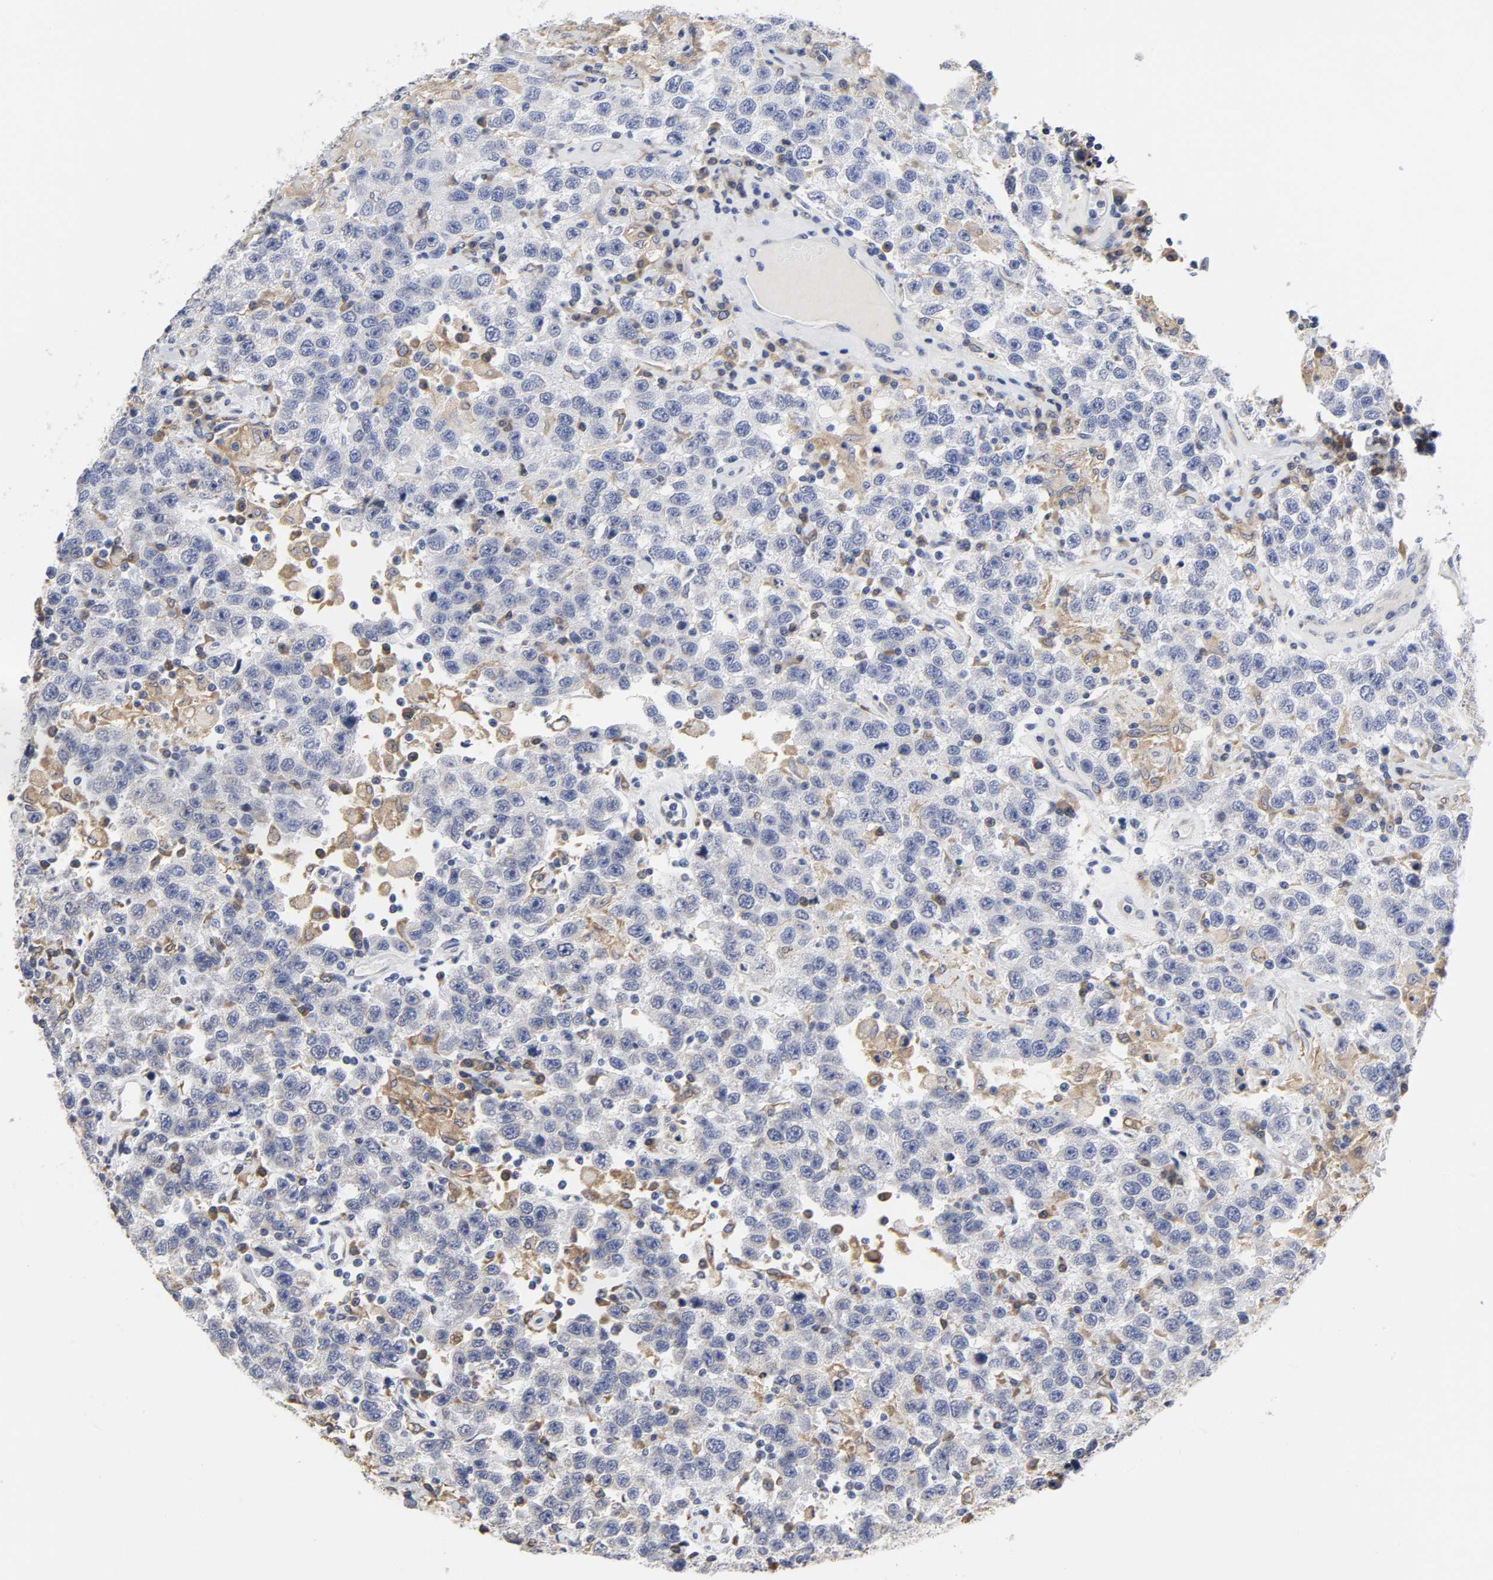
{"staining": {"intensity": "negative", "quantity": "none", "location": "none"}, "tissue": "testis cancer", "cell_type": "Tumor cells", "image_type": "cancer", "snomed": [{"axis": "morphology", "description": "Seminoma, NOS"}, {"axis": "topography", "description": "Testis"}], "caption": "Immunohistochemistry histopathology image of testis cancer stained for a protein (brown), which shows no staining in tumor cells.", "gene": "HCK", "patient": {"sex": "male", "age": 41}}